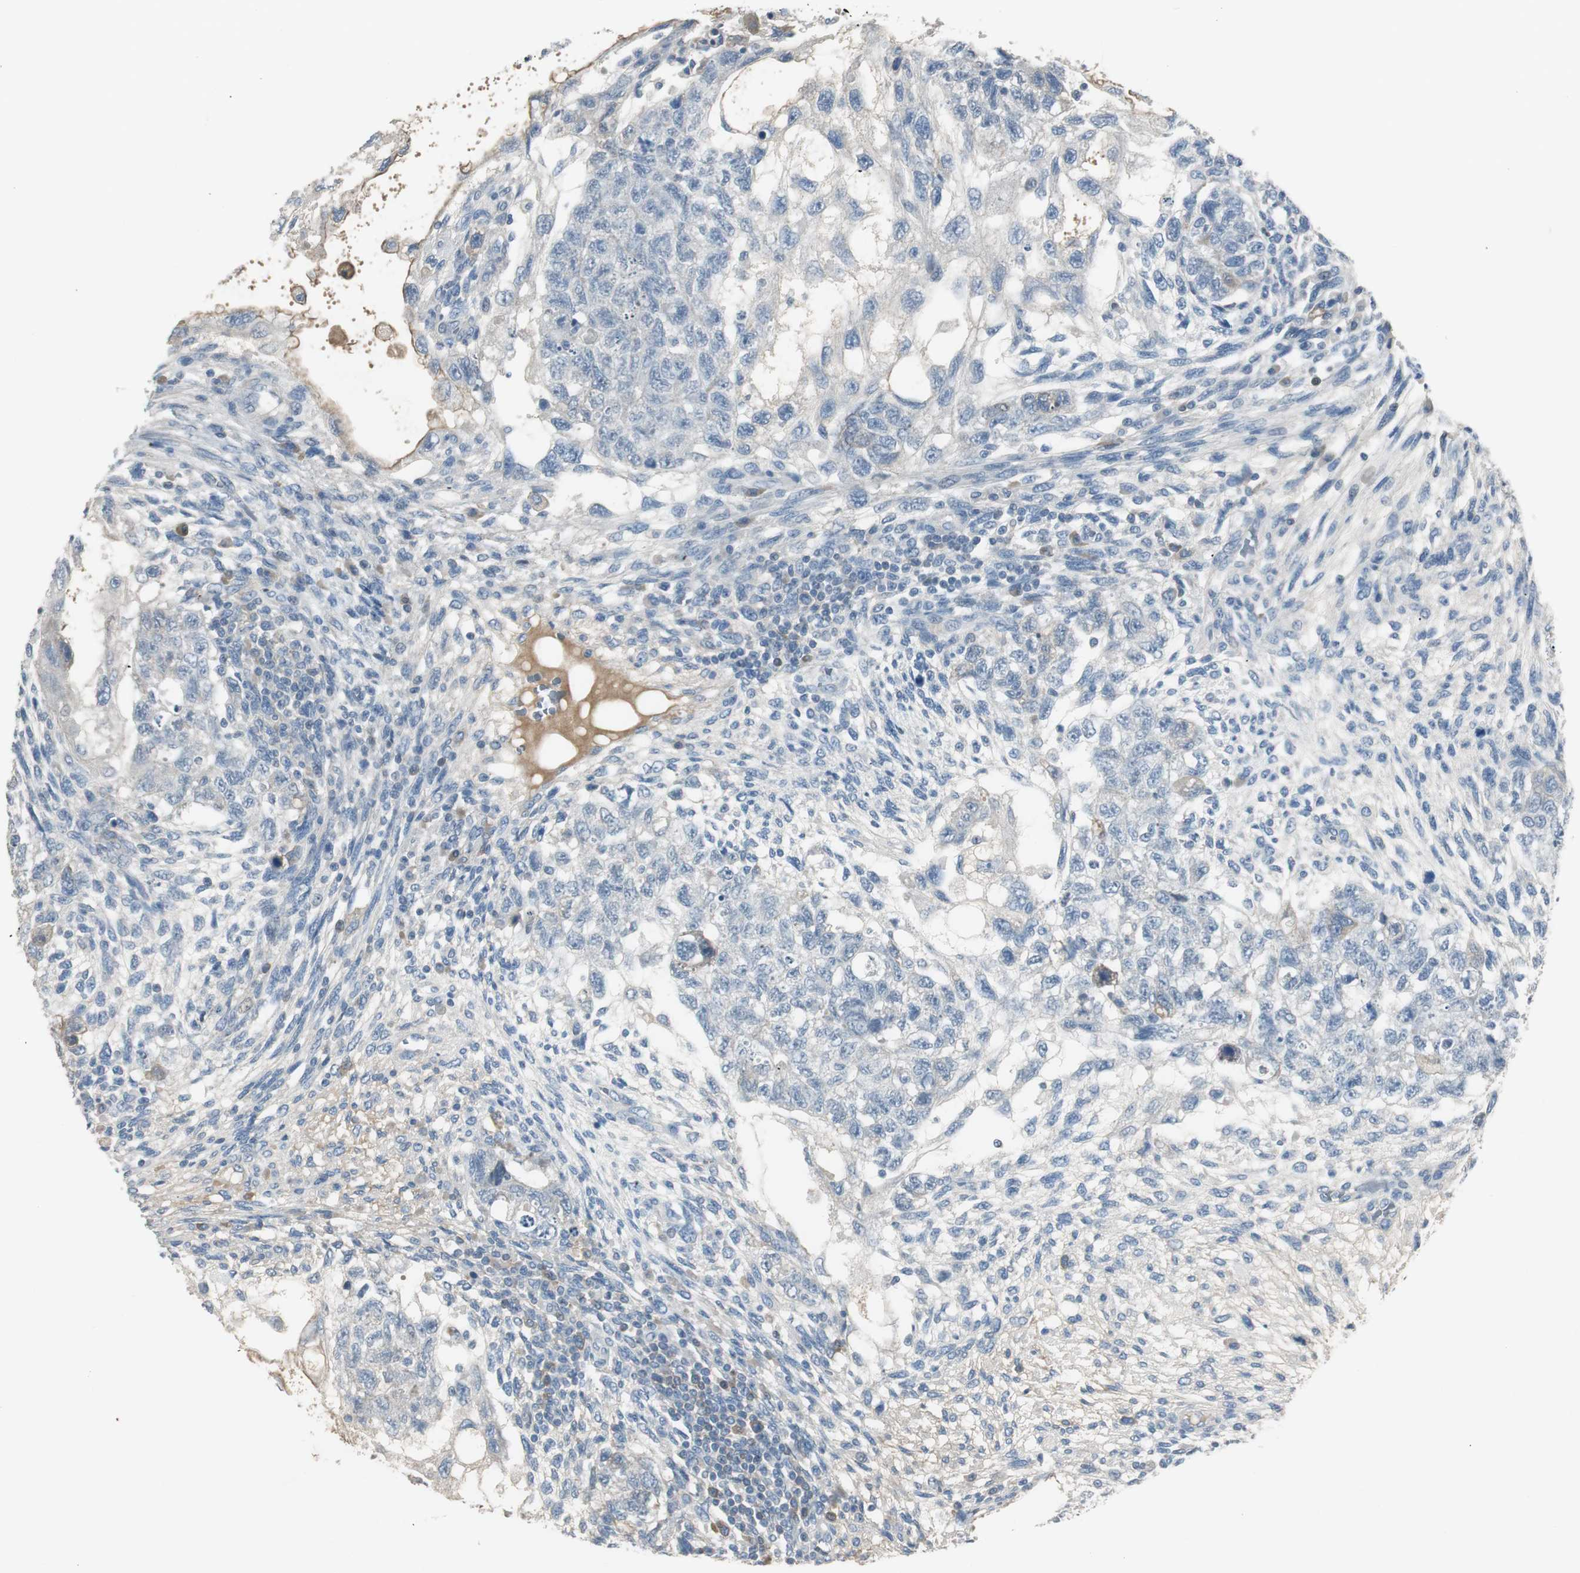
{"staining": {"intensity": "negative", "quantity": "none", "location": "none"}, "tissue": "testis cancer", "cell_type": "Tumor cells", "image_type": "cancer", "snomed": [{"axis": "morphology", "description": "Normal tissue, NOS"}, {"axis": "morphology", "description": "Carcinoma, Embryonal, NOS"}, {"axis": "topography", "description": "Testis"}], "caption": "Testis cancer stained for a protein using immunohistochemistry (IHC) exhibits no expression tumor cells.", "gene": "EVA1A", "patient": {"sex": "male", "age": 36}}